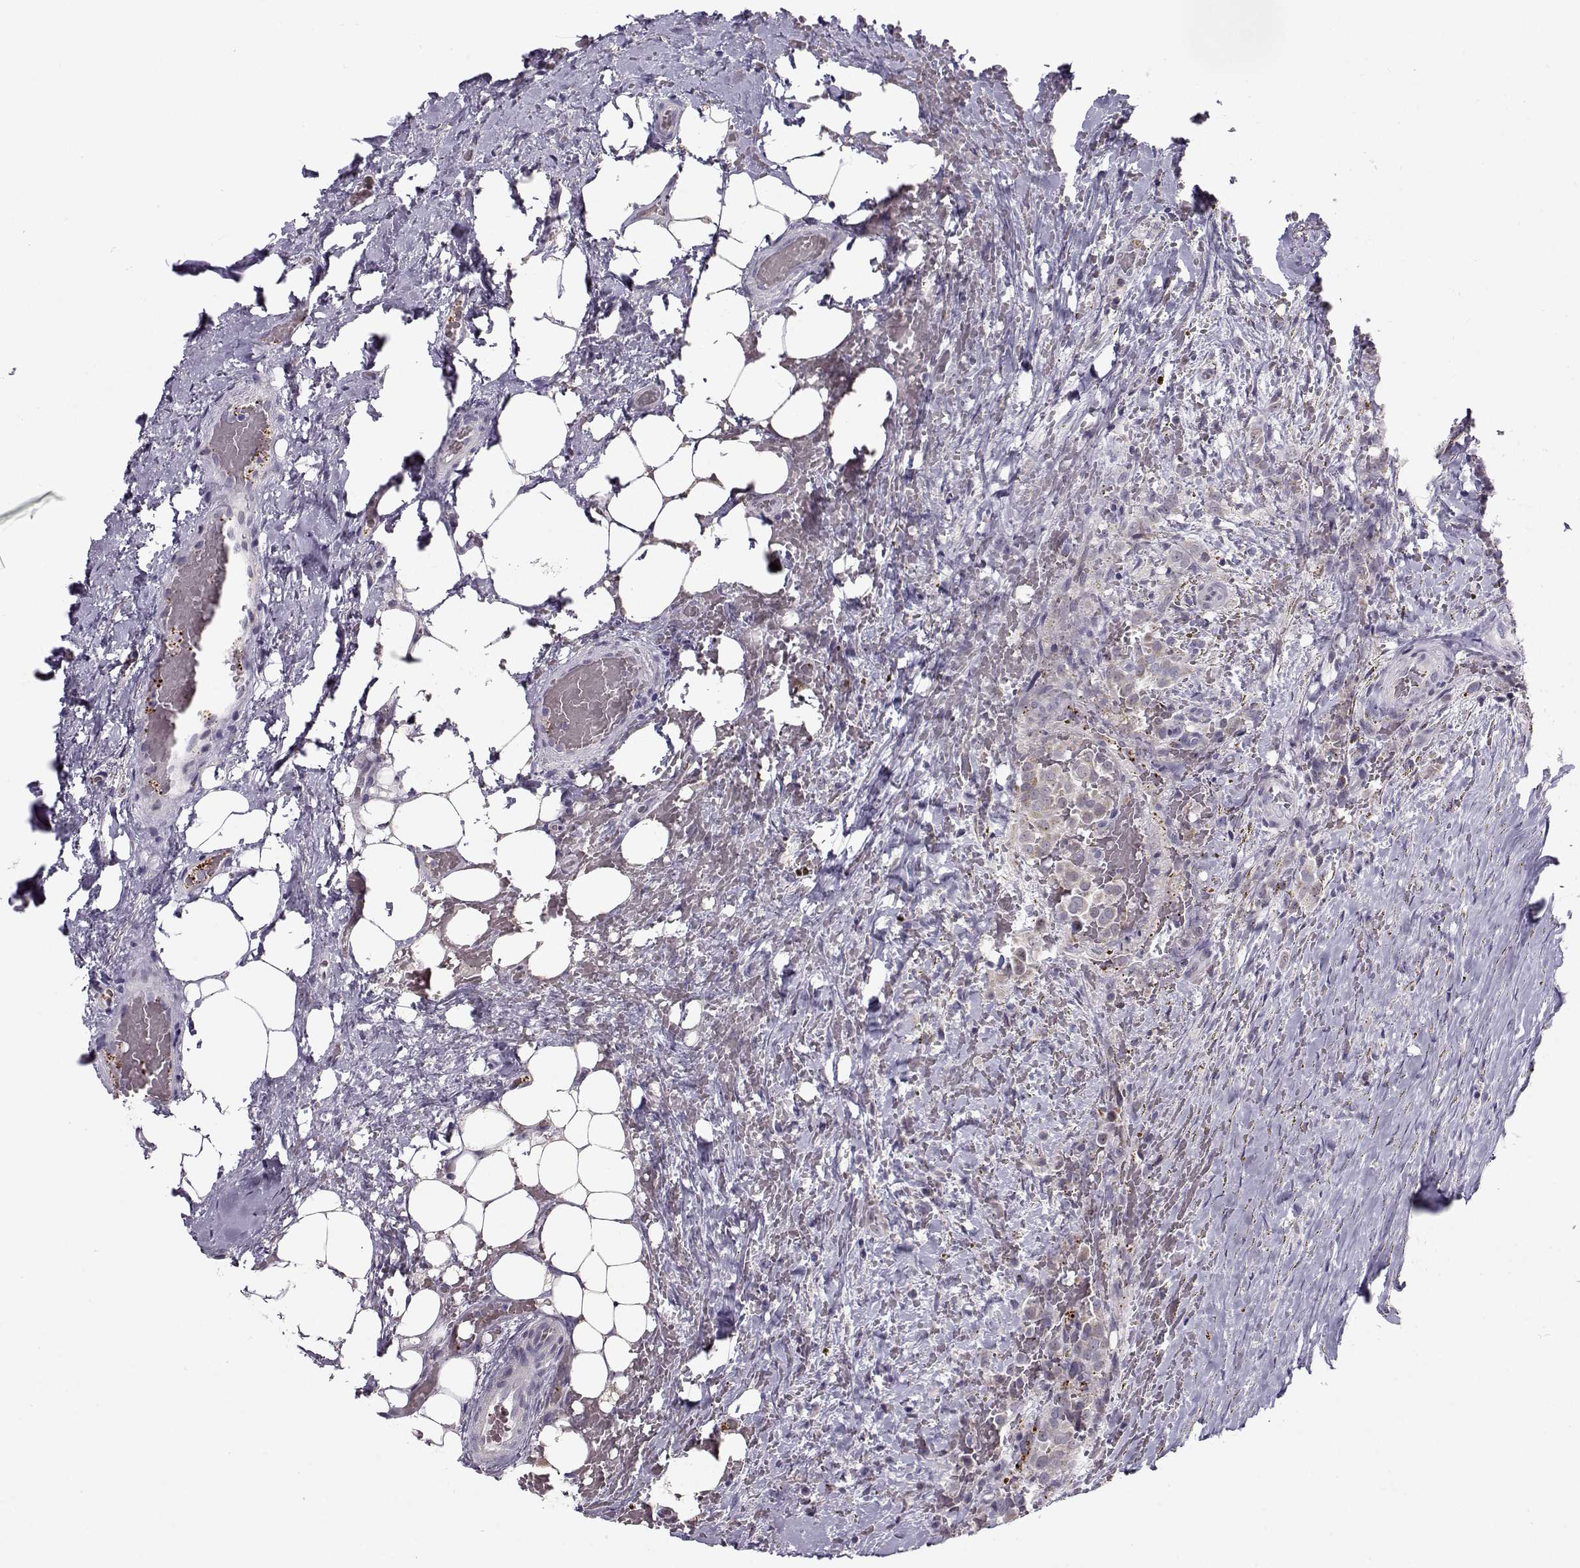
{"staining": {"intensity": "moderate", "quantity": "<25%", "location": "cytoplasmic/membranous"}, "tissue": "thyroid cancer", "cell_type": "Tumor cells", "image_type": "cancer", "snomed": [{"axis": "morphology", "description": "Papillary adenocarcinoma, NOS"}, {"axis": "topography", "description": "Thyroid gland"}], "caption": "Human thyroid papillary adenocarcinoma stained with a brown dye shows moderate cytoplasmic/membranous positive expression in about <25% of tumor cells.", "gene": "KLF17", "patient": {"sex": "male", "age": 61}}